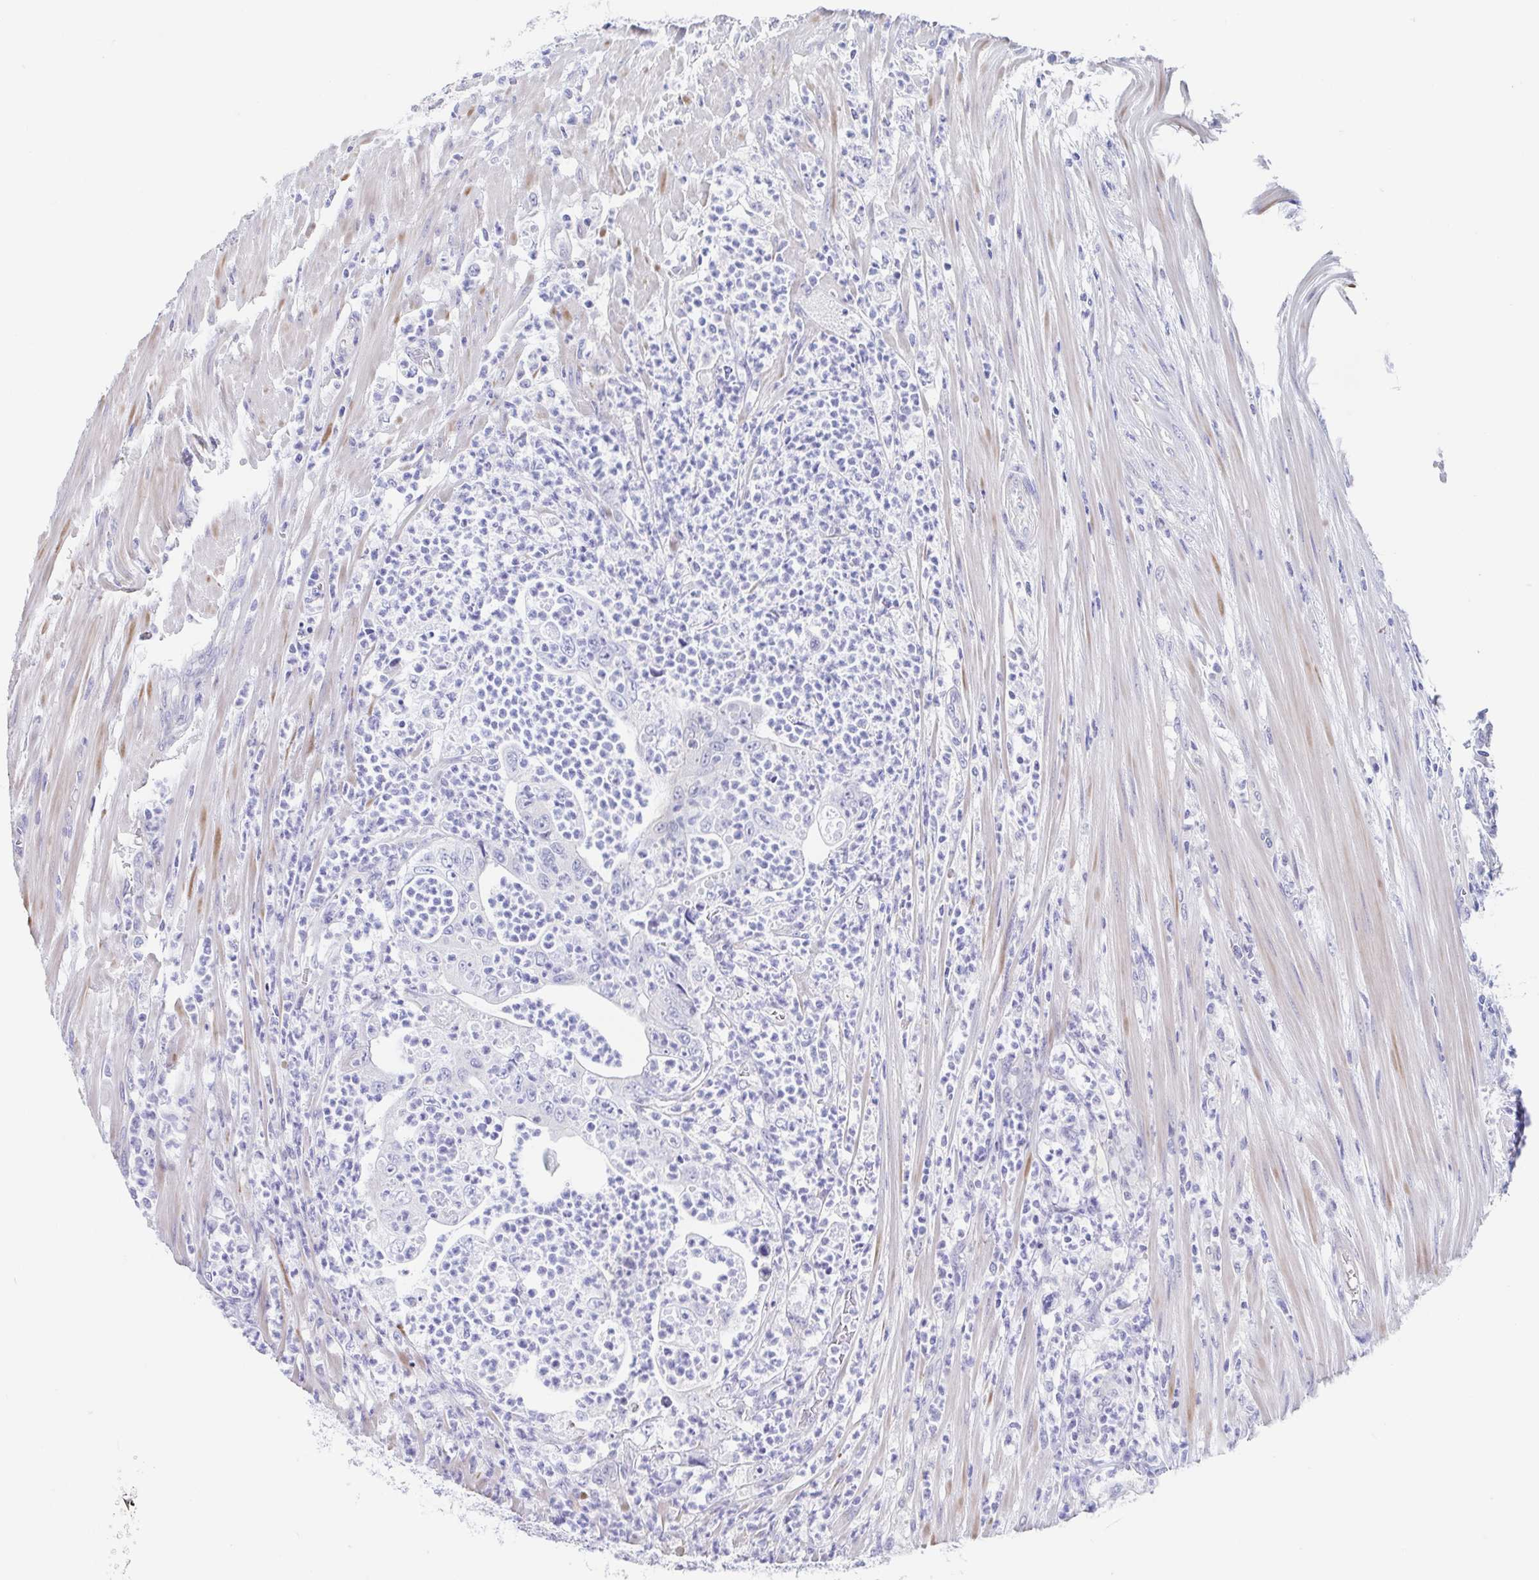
{"staining": {"intensity": "negative", "quantity": "none", "location": "none"}, "tissue": "colorectal cancer", "cell_type": "Tumor cells", "image_type": "cancer", "snomed": [{"axis": "morphology", "description": "Adenocarcinoma, NOS"}, {"axis": "topography", "description": "Colon"}], "caption": "IHC micrograph of neoplastic tissue: colorectal cancer stained with DAB exhibits no significant protein staining in tumor cells.", "gene": "TEX12", "patient": {"sex": "female", "age": 48}}